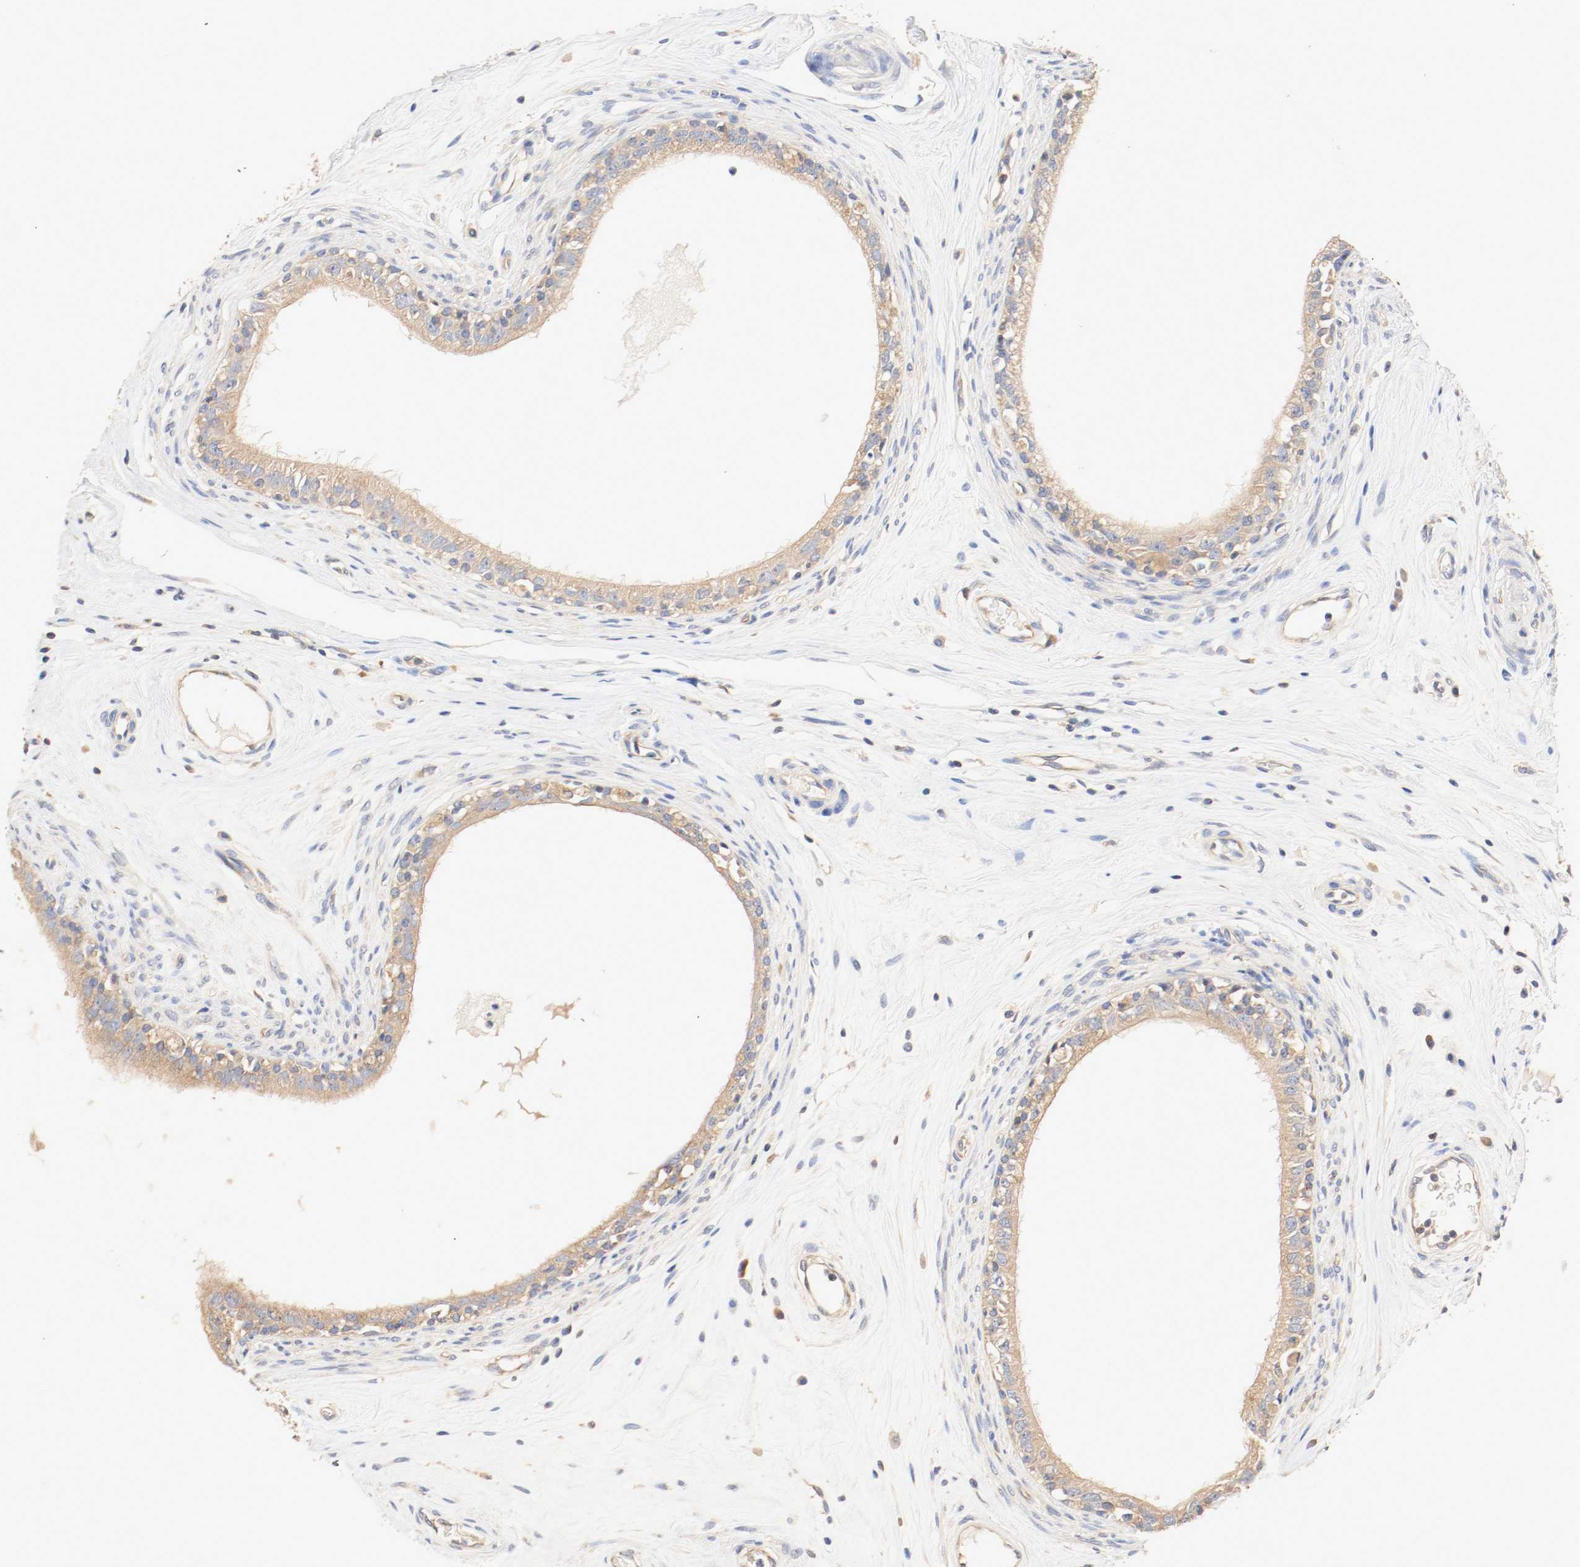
{"staining": {"intensity": "moderate", "quantity": ">75%", "location": "cytoplasmic/membranous"}, "tissue": "epididymis", "cell_type": "Glandular cells", "image_type": "normal", "snomed": [{"axis": "morphology", "description": "Normal tissue, NOS"}, {"axis": "morphology", "description": "Inflammation, NOS"}, {"axis": "topography", "description": "Epididymis"}], "caption": "Immunohistochemical staining of normal epididymis displays >75% levels of moderate cytoplasmic/membranous protein staining in approximately >75% of glandular cells. Using DAB (brown) and hematoxylin (blue) stains, captured at high magnification using brightfield microscopy.", "gene": "GIT1", "patient": {"sex": "male", "age": 84}}